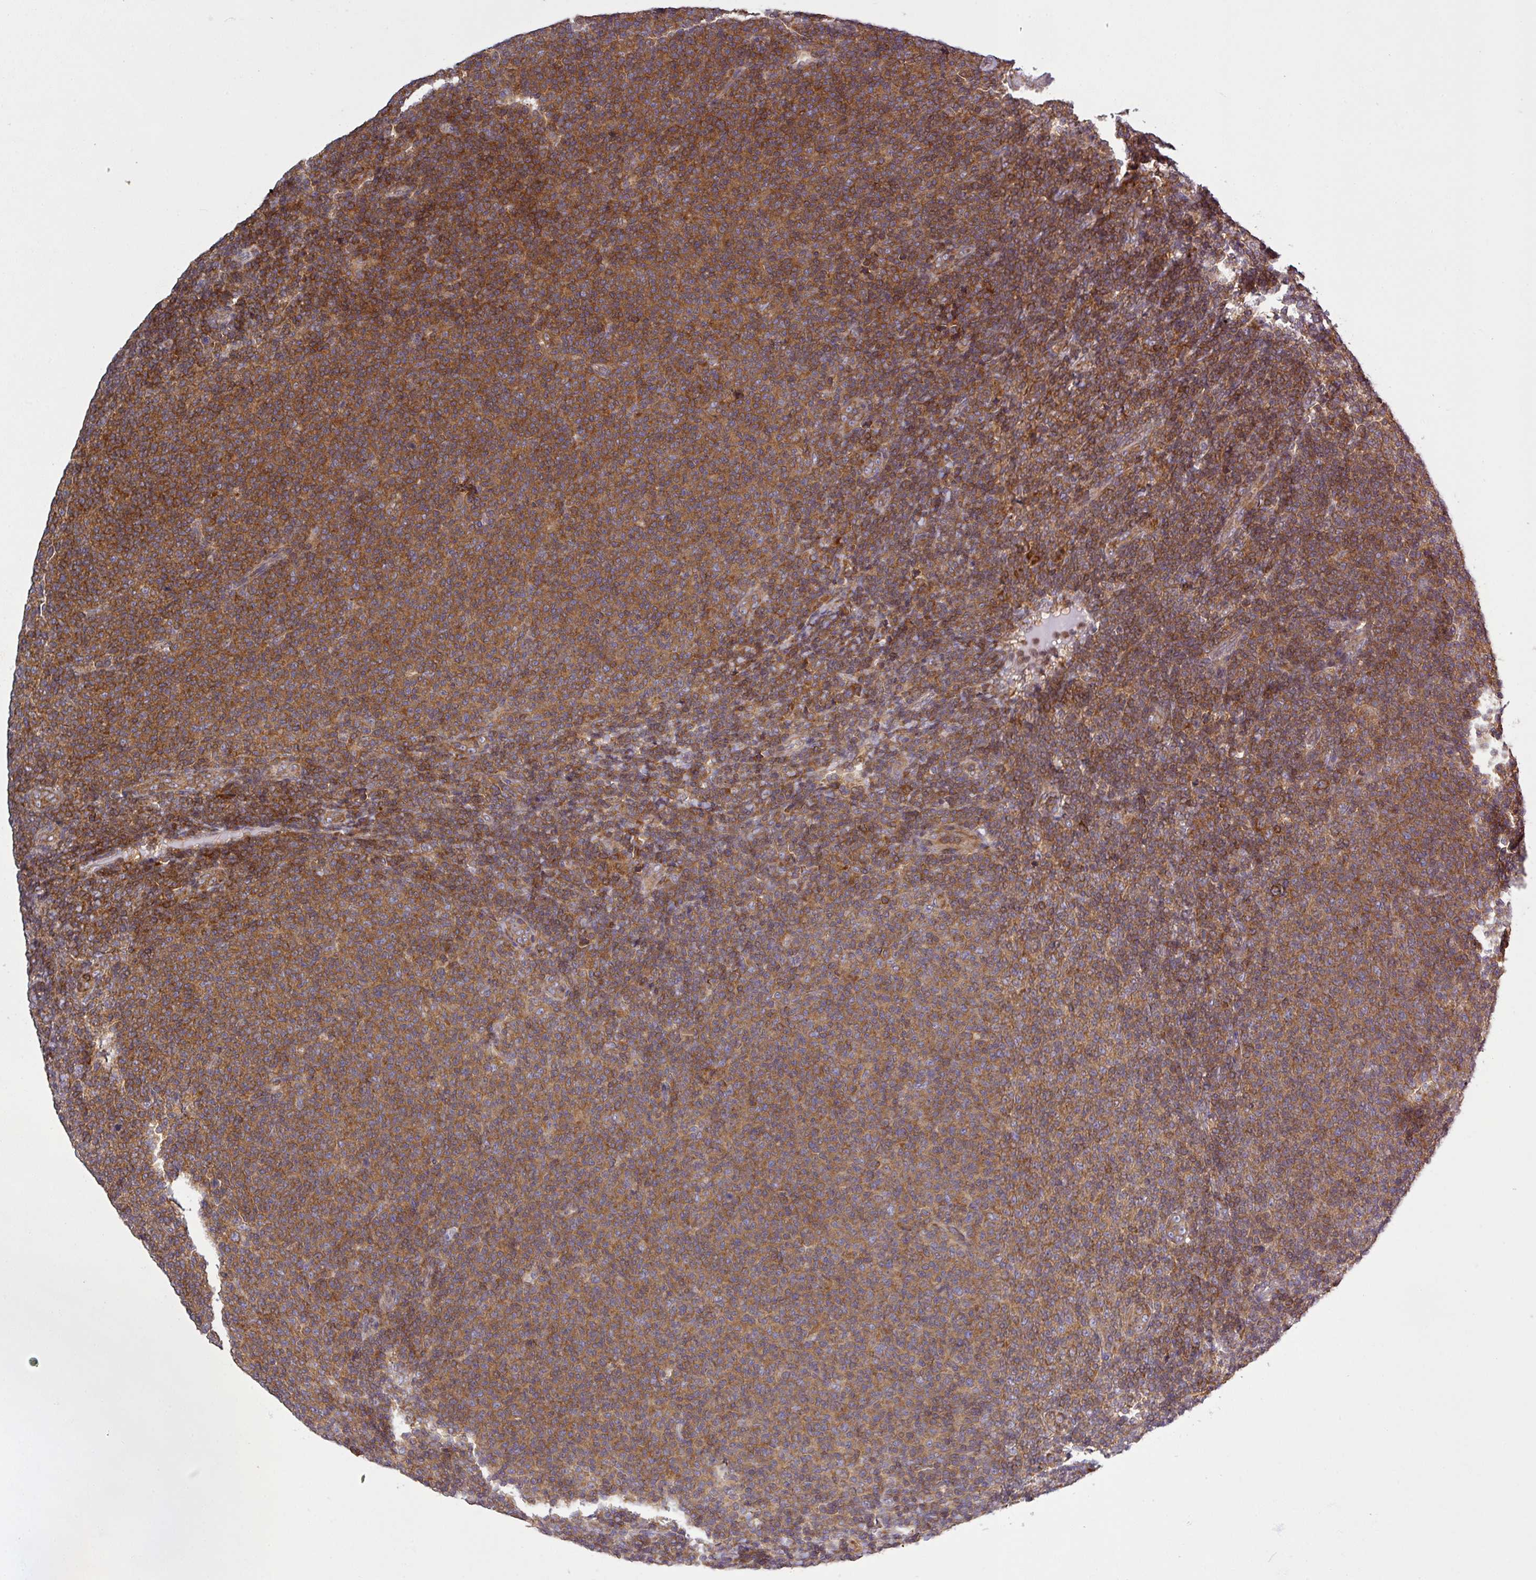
{"staining": {"intensity": "moderate", "quantity": ">75%", "location": "cytoplasmic/membranous"}, "tissue": "lymphoma", "cell_type": "Tumor cells", "image_type": "cancer", "snomed": [{"axis": "morphology", "description": "Malignant lymphoma, non-Hodgkin's type, Low grade"}, {"axis": "topography", "description": "Lymph node"}], "caption": "Protein expression analysis of human lymphoma reveals moderate cytoplasmic/membranous staining in approximately >75% of tumor cells.", "gene": "LRRC74B", "patient": {"sex": "male", "age": 66}}